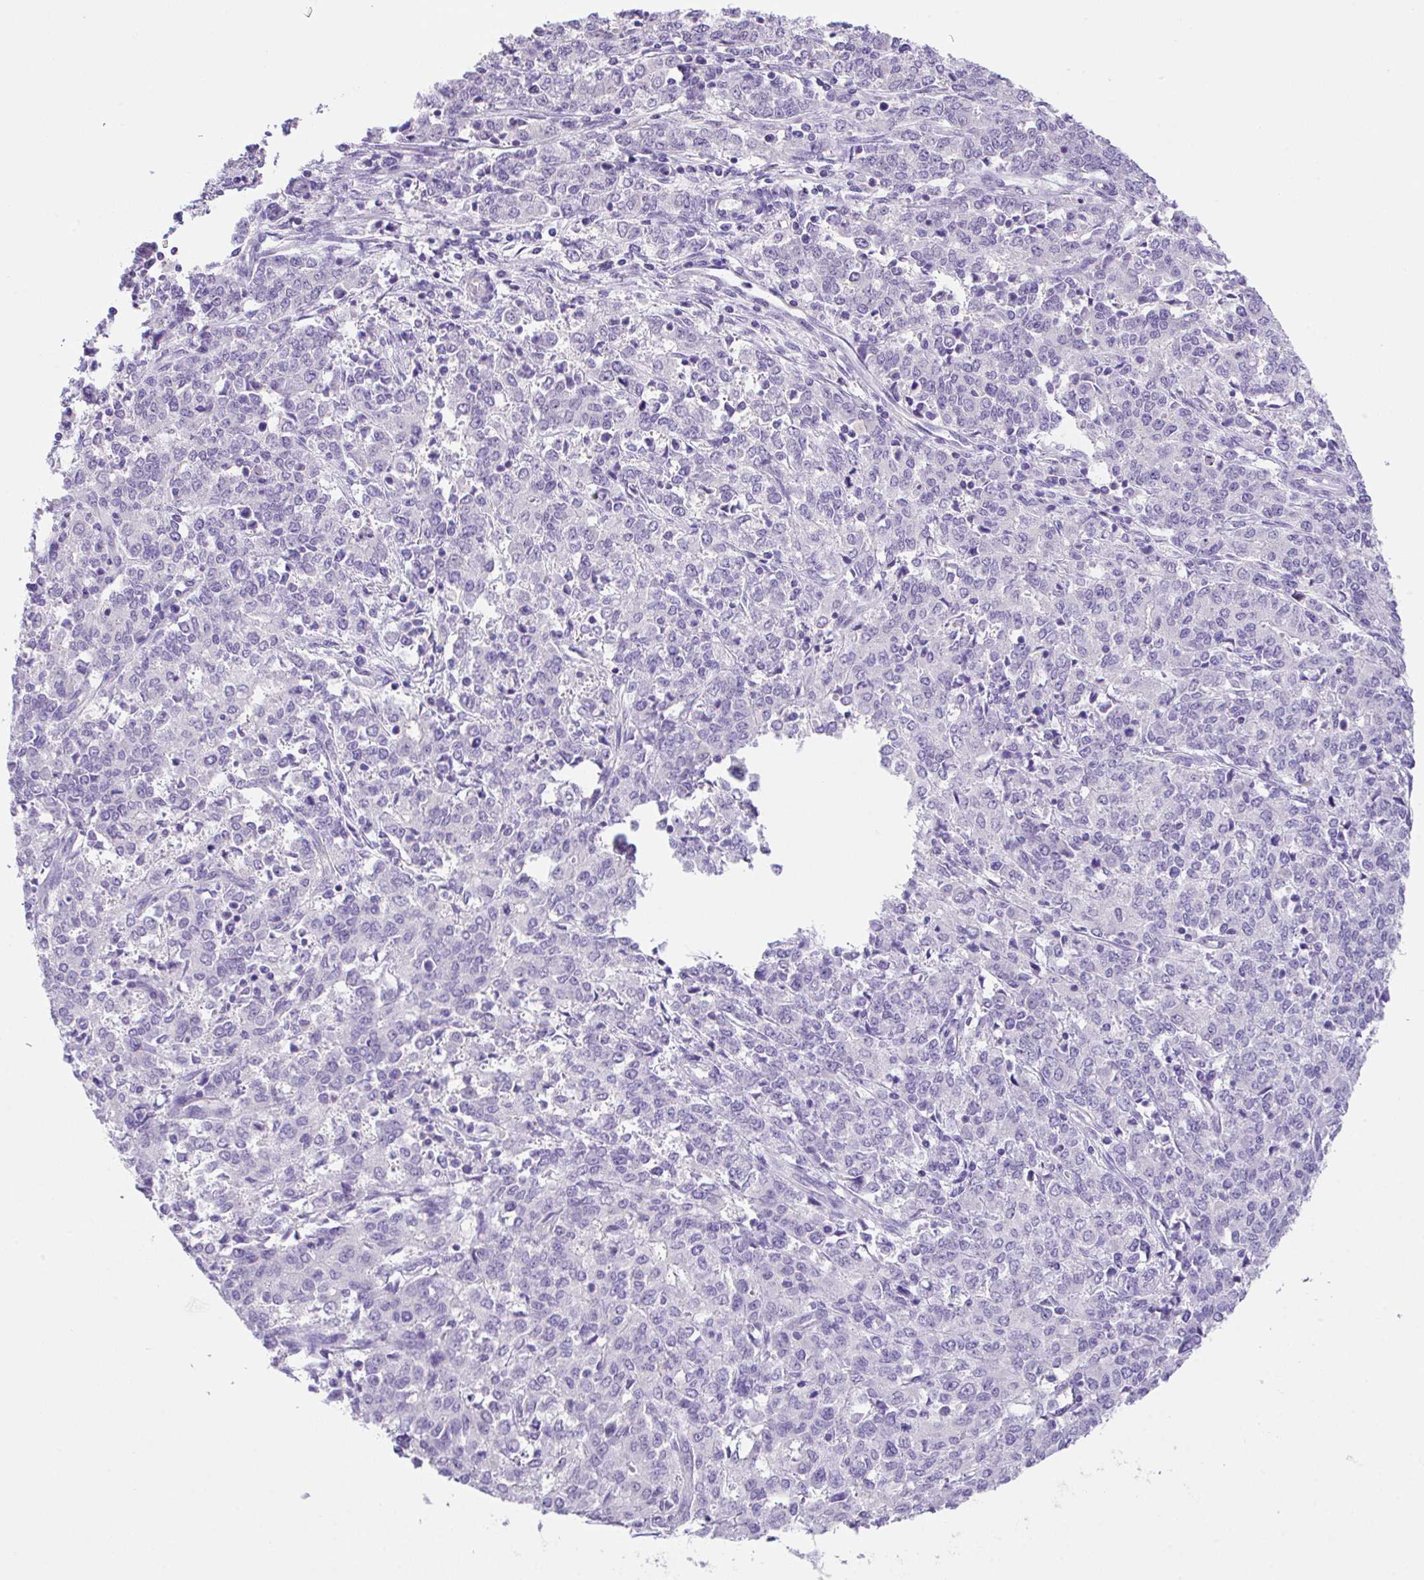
{"staining": {"intensity": "negative", "quantity": "none", "location": "none"}, "tissue": "endometrial cancer", "cell_type": "Tumor cells", "image_type": "cancer", "snomed": [{"axis": "morphology", "description": "Adenocarcinoma, NOS"}, {"axis": "topography", "description": "Endometrium"}], "caption": "This is a histopathology image of immunohistochemistry (IHC) staining of endometrial adenocarcinoma, which shows no positivity in tumor cells.", "gene": "HACD4", "patient": {"sex": "female", "age": 50}}